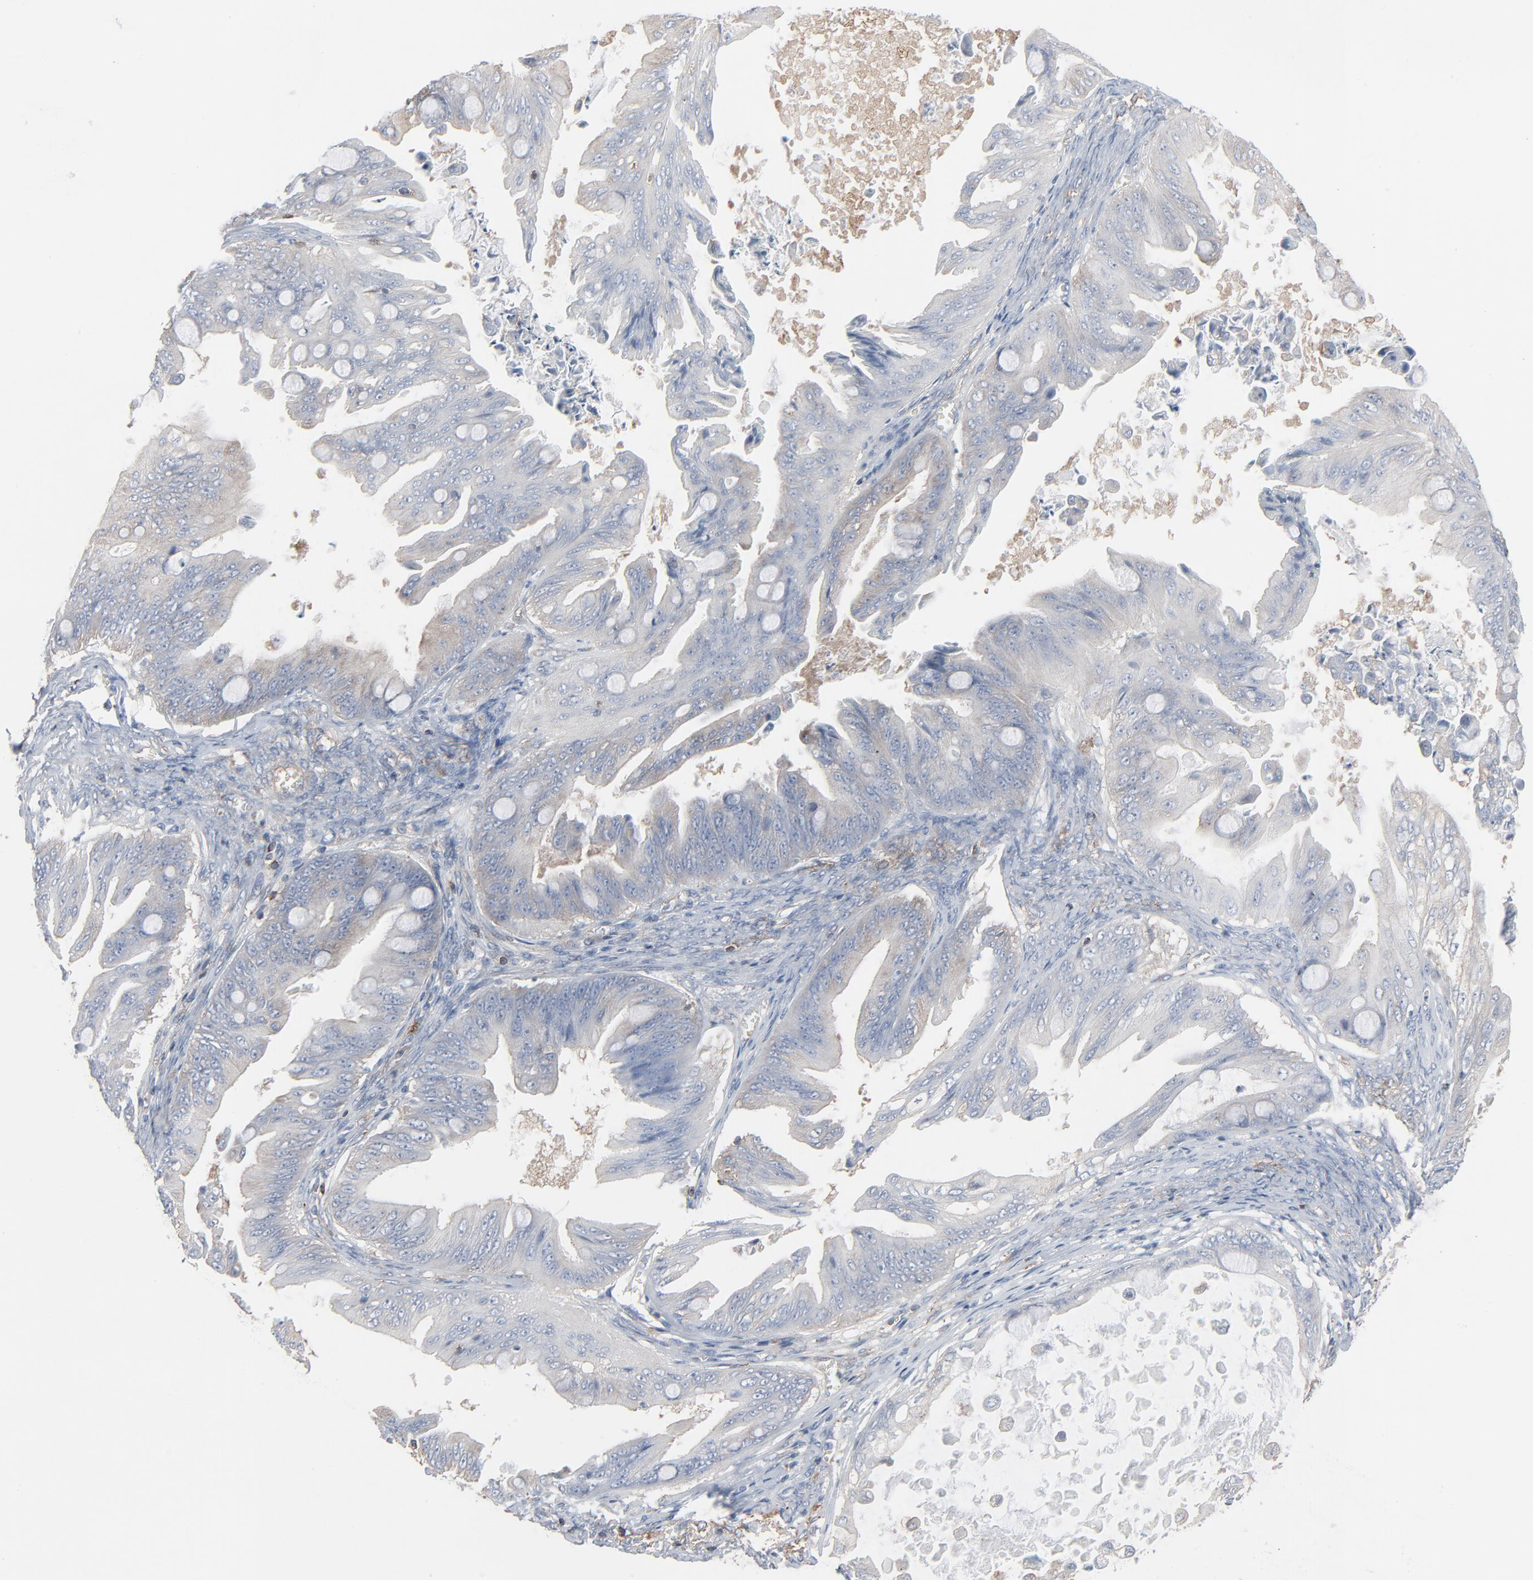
{"staining": {"intensity": "weak", "quantity": "<25%", "location": "cytoplasmic/membranous"}, "tissue": "ovarian cancer", "cell_type": "Tumor cells", "image_type": "cancer", "snomed": [{"axis": "morphology", "description": "Cystadenocarcinoma, mucinous, NOS"}, {"axis": "topography", "description": "Ovary"}], "caption": "Tumor cells are negative for protein expression in human ovarian cancer.", "gene": "OPTN", "patient": {"sex": "female", "age": 37}}